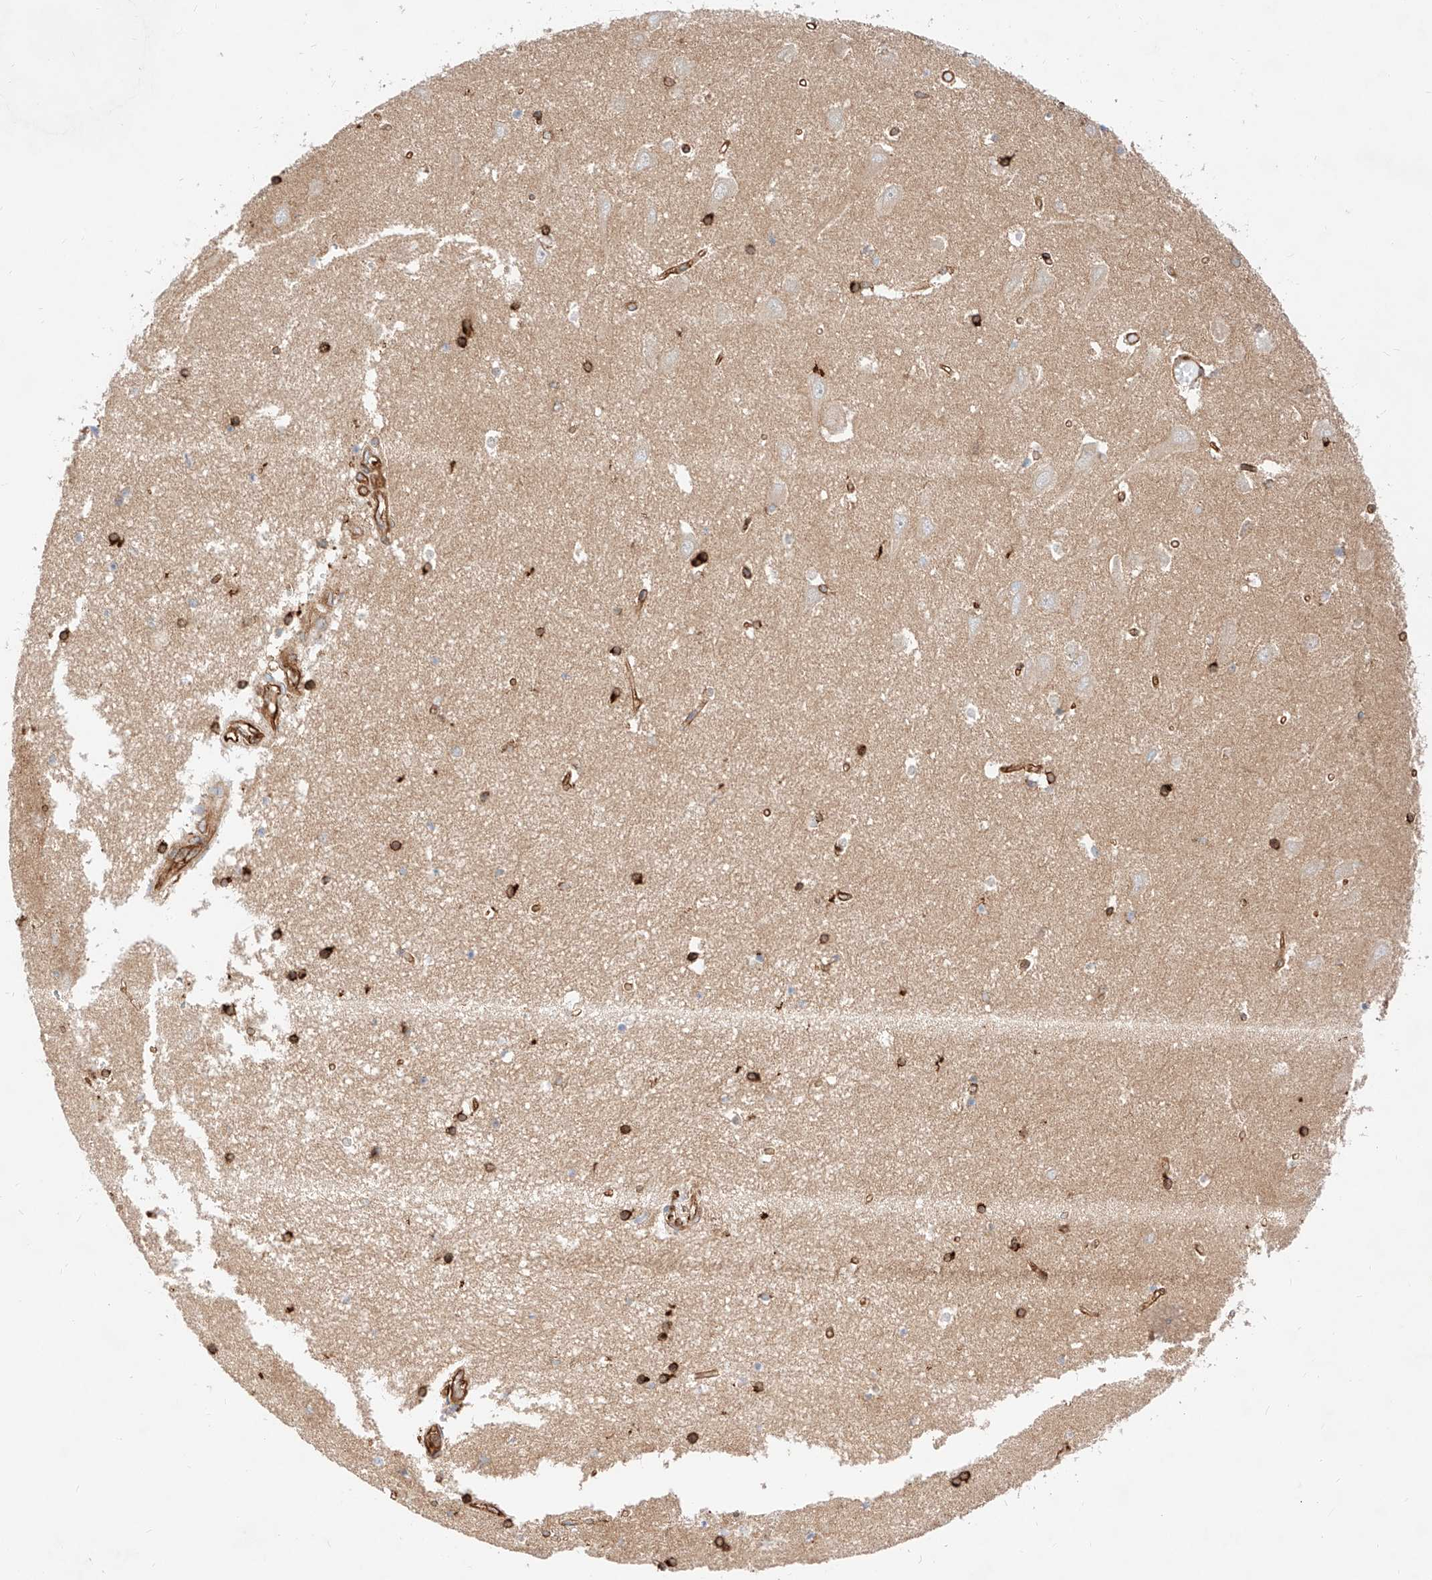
{"staining": {"intensity": "strong", "quantity": "<25%", "location": "cytoplasmic/membranous"}, "tissue": "hippocampus", "cell_type": "Glial cells", "image_type": "normal", "snomed": [{"axis": "morphology", "description": "Normal tissue, NOS"}, {"axis": "topography", "description": "Hippocampus"}], "caption": "Immunohistochemistry (IHC) of benign hippocampus exhibits medium levels of strong cytoplasmic/membranous positivity in about <25% of glial cells.", "gene": "CSGALNACT2", "patient": {"sex": "male", "age": 70}}